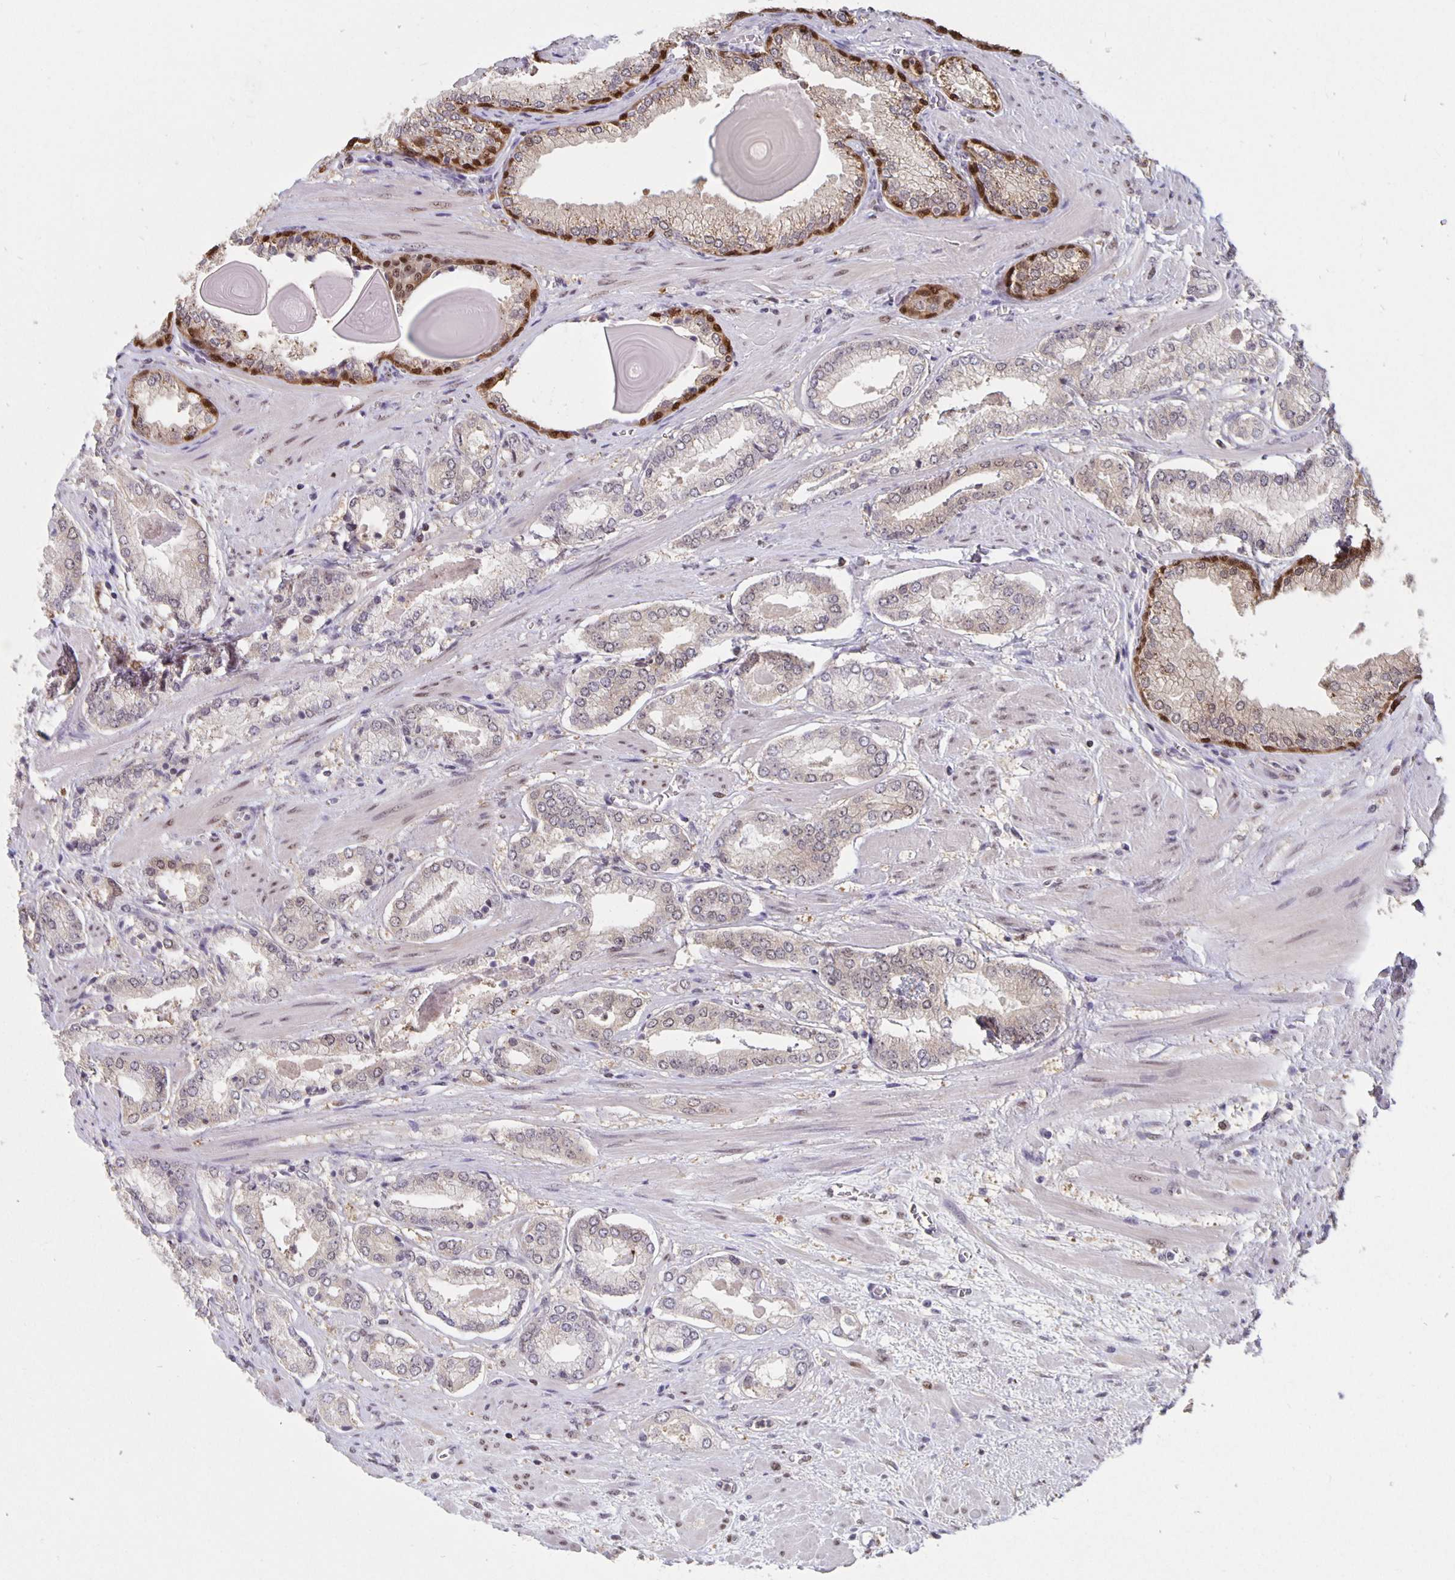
{"staining": {"intensity": "weak", "quantity": "<25%", "location": "nuclear"}, "tissue": "prostate cancer", "cell_type": "Tumor cells", "image_type": "cancer", "snomed": [{"axis": "morphology", "description": "Adenocarcinoma, Low grade"}, {"axis": "topography", "description": "Prostate"}], "caption": "The micrograph reveals no significant positivity in tumor cells of prostate cancer (adenocarcinoma (low-grade)). (DAB immunohistochemistry with hematoxylin counter stain).", "gene": "ZNF691", "patient": {"sex": "male", "age": 64}}